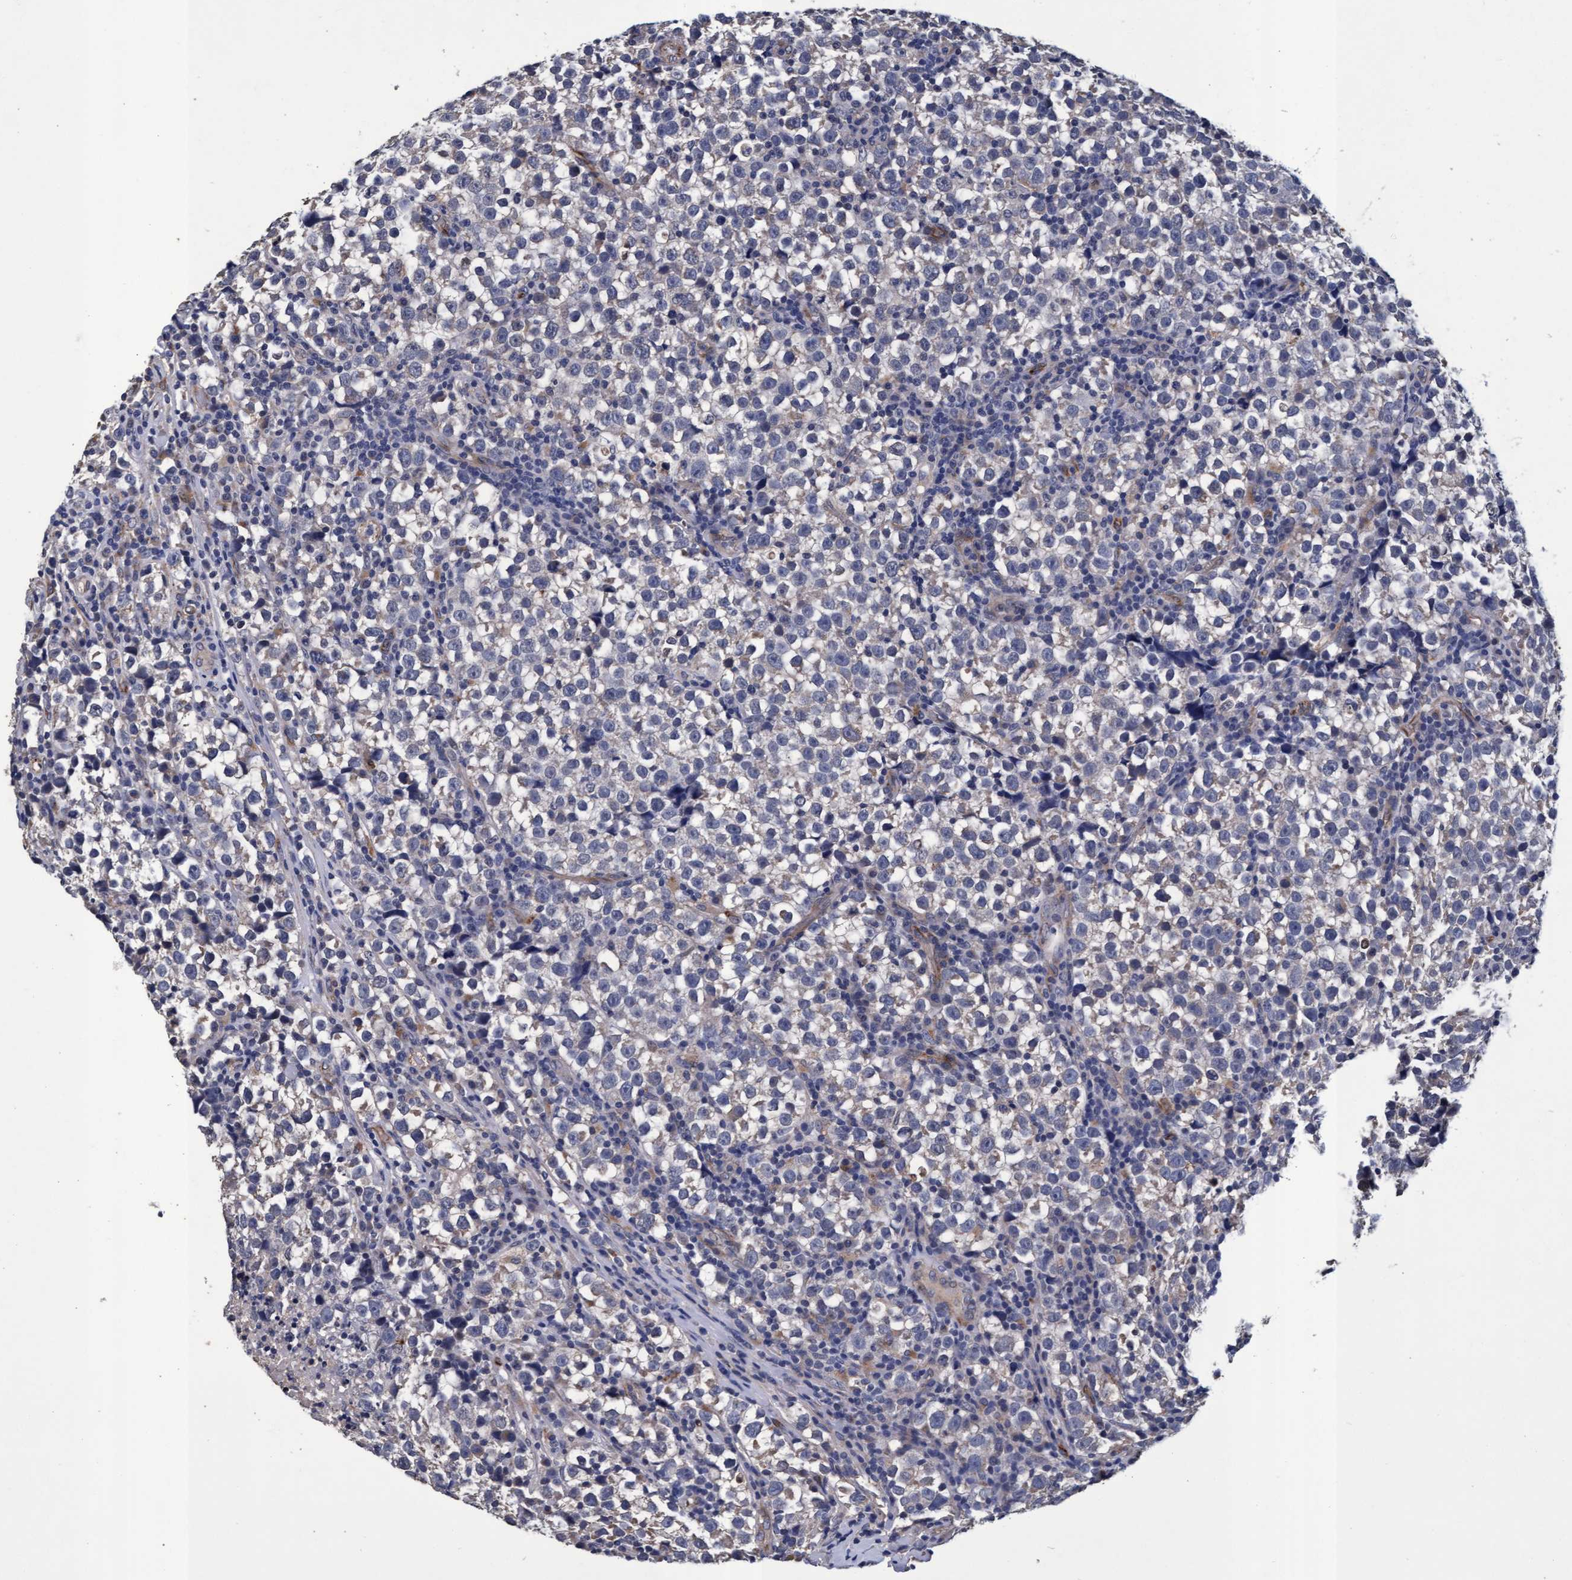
{"staining": {"intensity": "negative", "quantity": "none", "location": "none"}, "tissue": "testis cancer", "cell_type": "Tumor cells", "image_type": "cancer", "snomed": [{"axis": "morphology", "description": "Normal tissue, NOS"}, {"axis": "morphology", "description": "Seminoma, NOS"}, {"axis": "topography", "description": "Testis"}], "caption": "This micrograph is of testis cancer (seminoma) stained with IHC to label a protein in brown with the nuclei are counter-stained blue. There is no expression in tumor cells. The staining was performed using DAB (3,3'-diaminobenzidine) to visualize the protein expression in brown, while the nuclei were stained in blue with hematoxylin (Magnification: 20x).", "gene": "CPQ", "patient": {"sex": "male", "age": 43}}